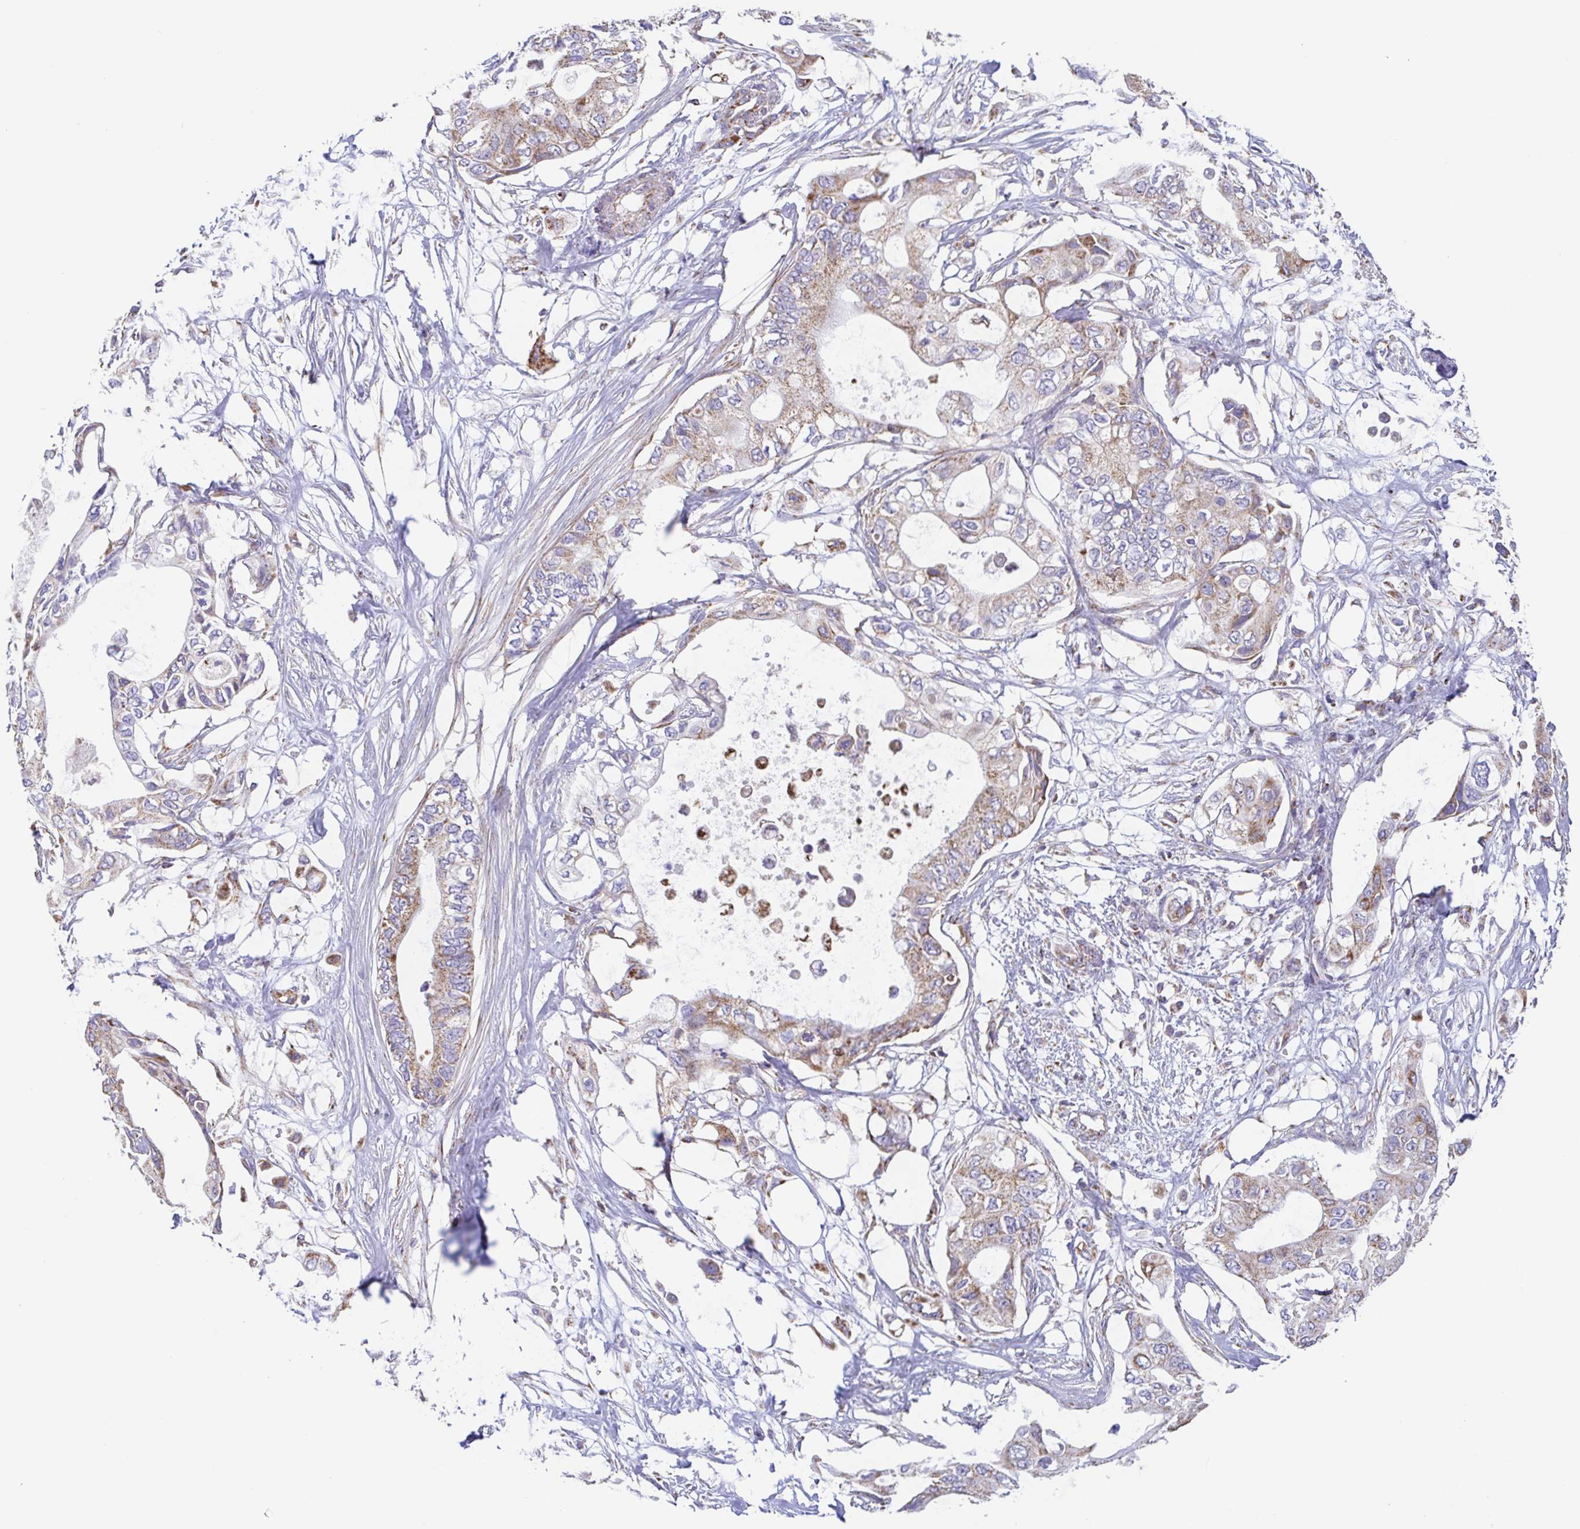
{"staining": {"intensity": "moderate", "quantity": ">75%", "location": "cytoplasmic/membranous"}, "tissue": "pancreatic cancer", "cell_type": "Tumor cells", "image_type": "cancer", "snomed": [{"axis": "morphology", "description": "Adenocarcinoma, NOS"}, {"axis": "topography", "description": "Pancreas"}], "caption": "Tumor cells display medium levels of moderate cytoplasmic/membranous staining in about >75% of cells in human pancreatic adenocarcinoma.", "gene": "GINM1", "patient": {"sex": "female", "age": 63}}